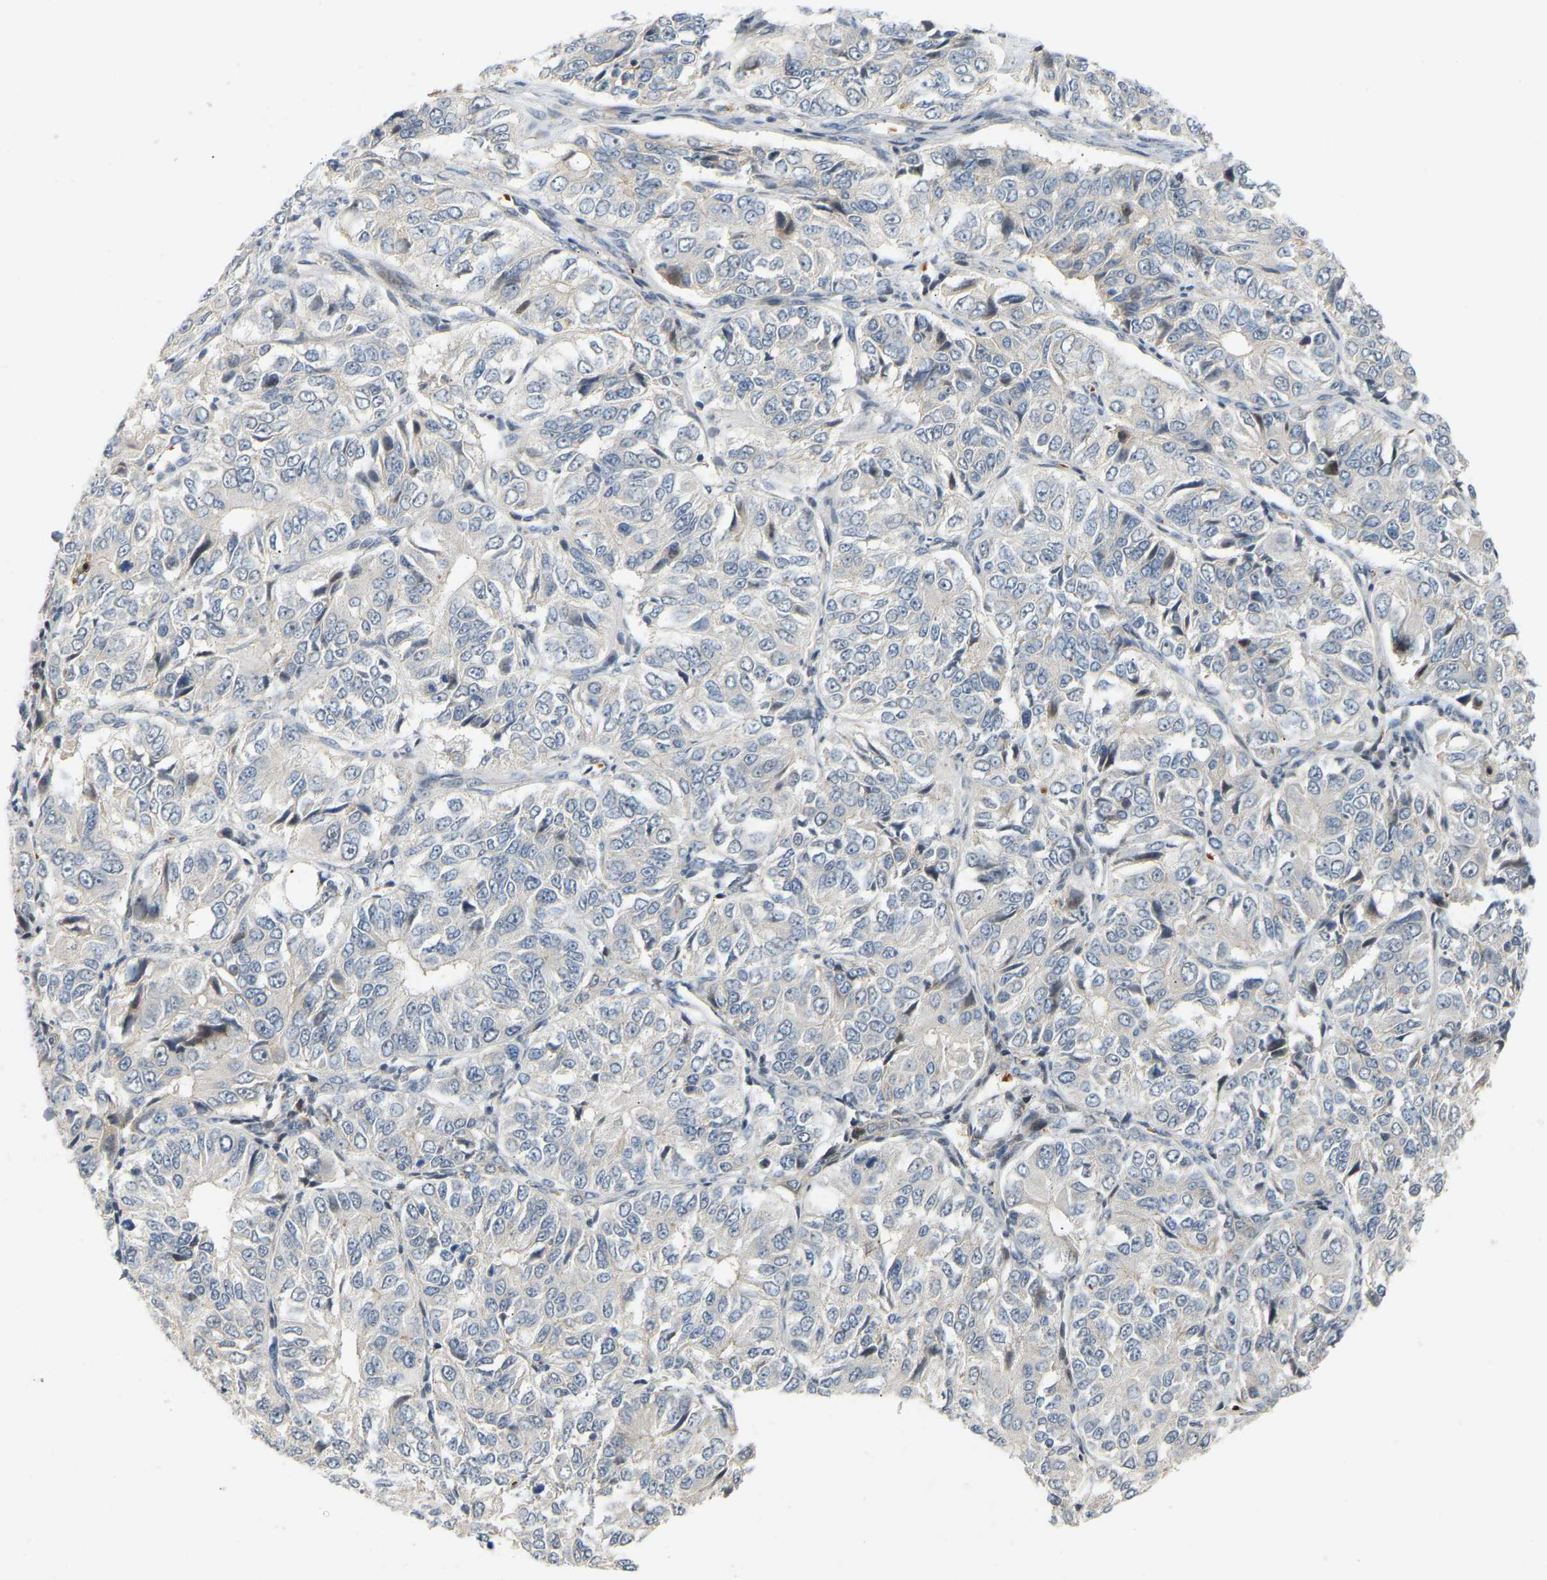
{"staining": {"intensity": "negative", "quantity": "none", "location": "none"}, "tissue": "ovarian cancer", "cell_type": "Tumor cells", "image_type": "cancer", "snomed": [{"axis": "morphology", "description": "Carcinoma, endometroid"}, {"axis": "topography", "description": "Ovary"}], "caption": "An immunohistochemistry (IHC) histopathology image of ovarian cancer (endometroid carcinoma) is shown. There is no staining in tumor cells of ovarian cancer (endometroid carcinoma).", "gene": "POGLUT2", "patient": {"sex": "female", "age": 51}}